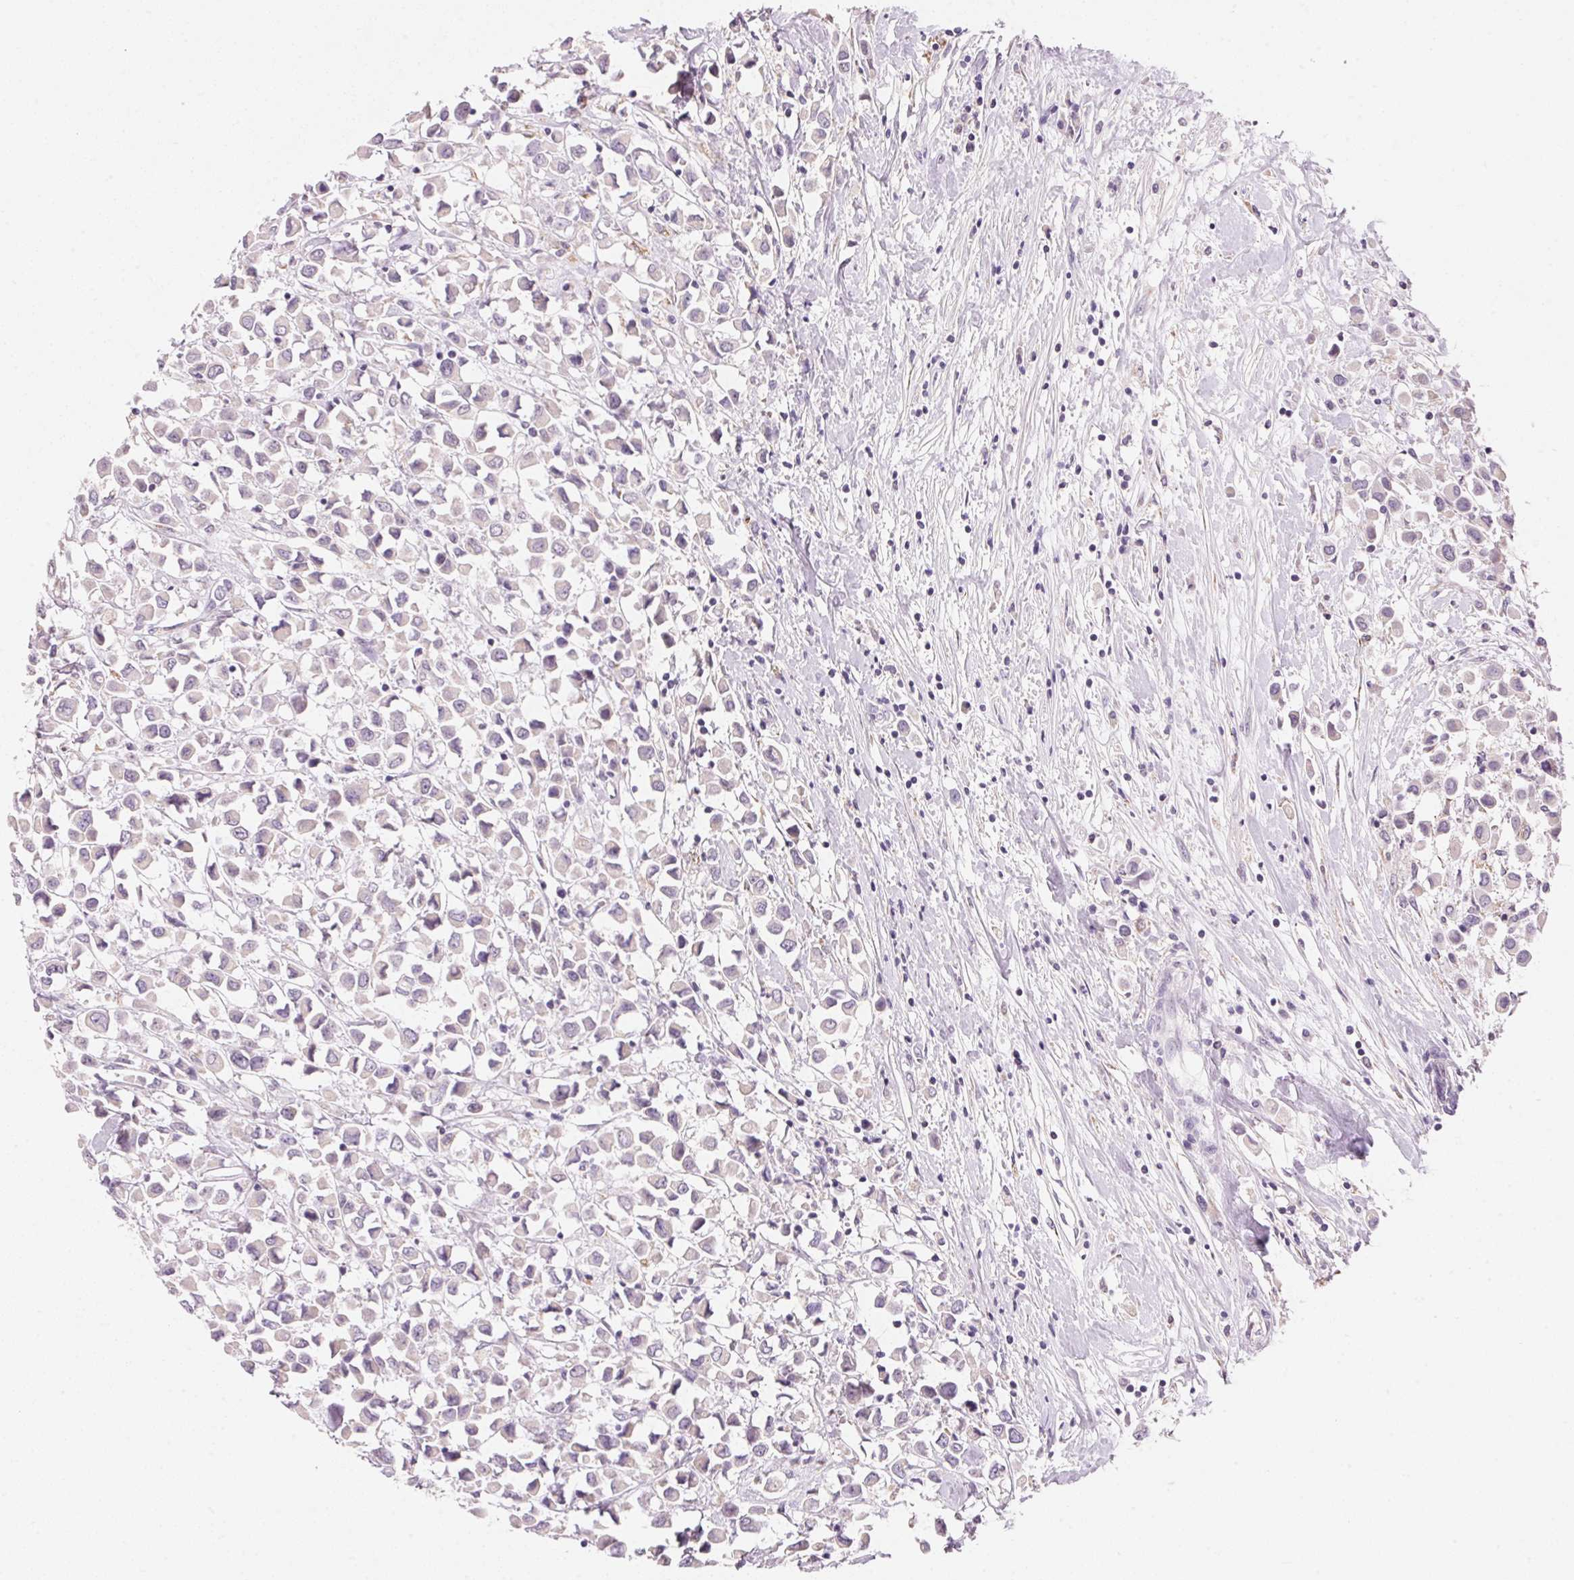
{"staining": {"intensity": "negative", "quantity": "none", "location": "none"}, "tissue": "breast cancer", "cell_type": "Tumor cells", "image_type": "cancer", "snomed": [{"axis": "morphology", "description": "Duct carcinoma"}, {"axis": "topography", "description": "Breast"}], "caption": "Tumor cells are negative for protein expression in human breast cancer (infiltrating ductal carcinoma).", "gene": "CYP11B1", "patient": {"sex": "female", "age": 61}}